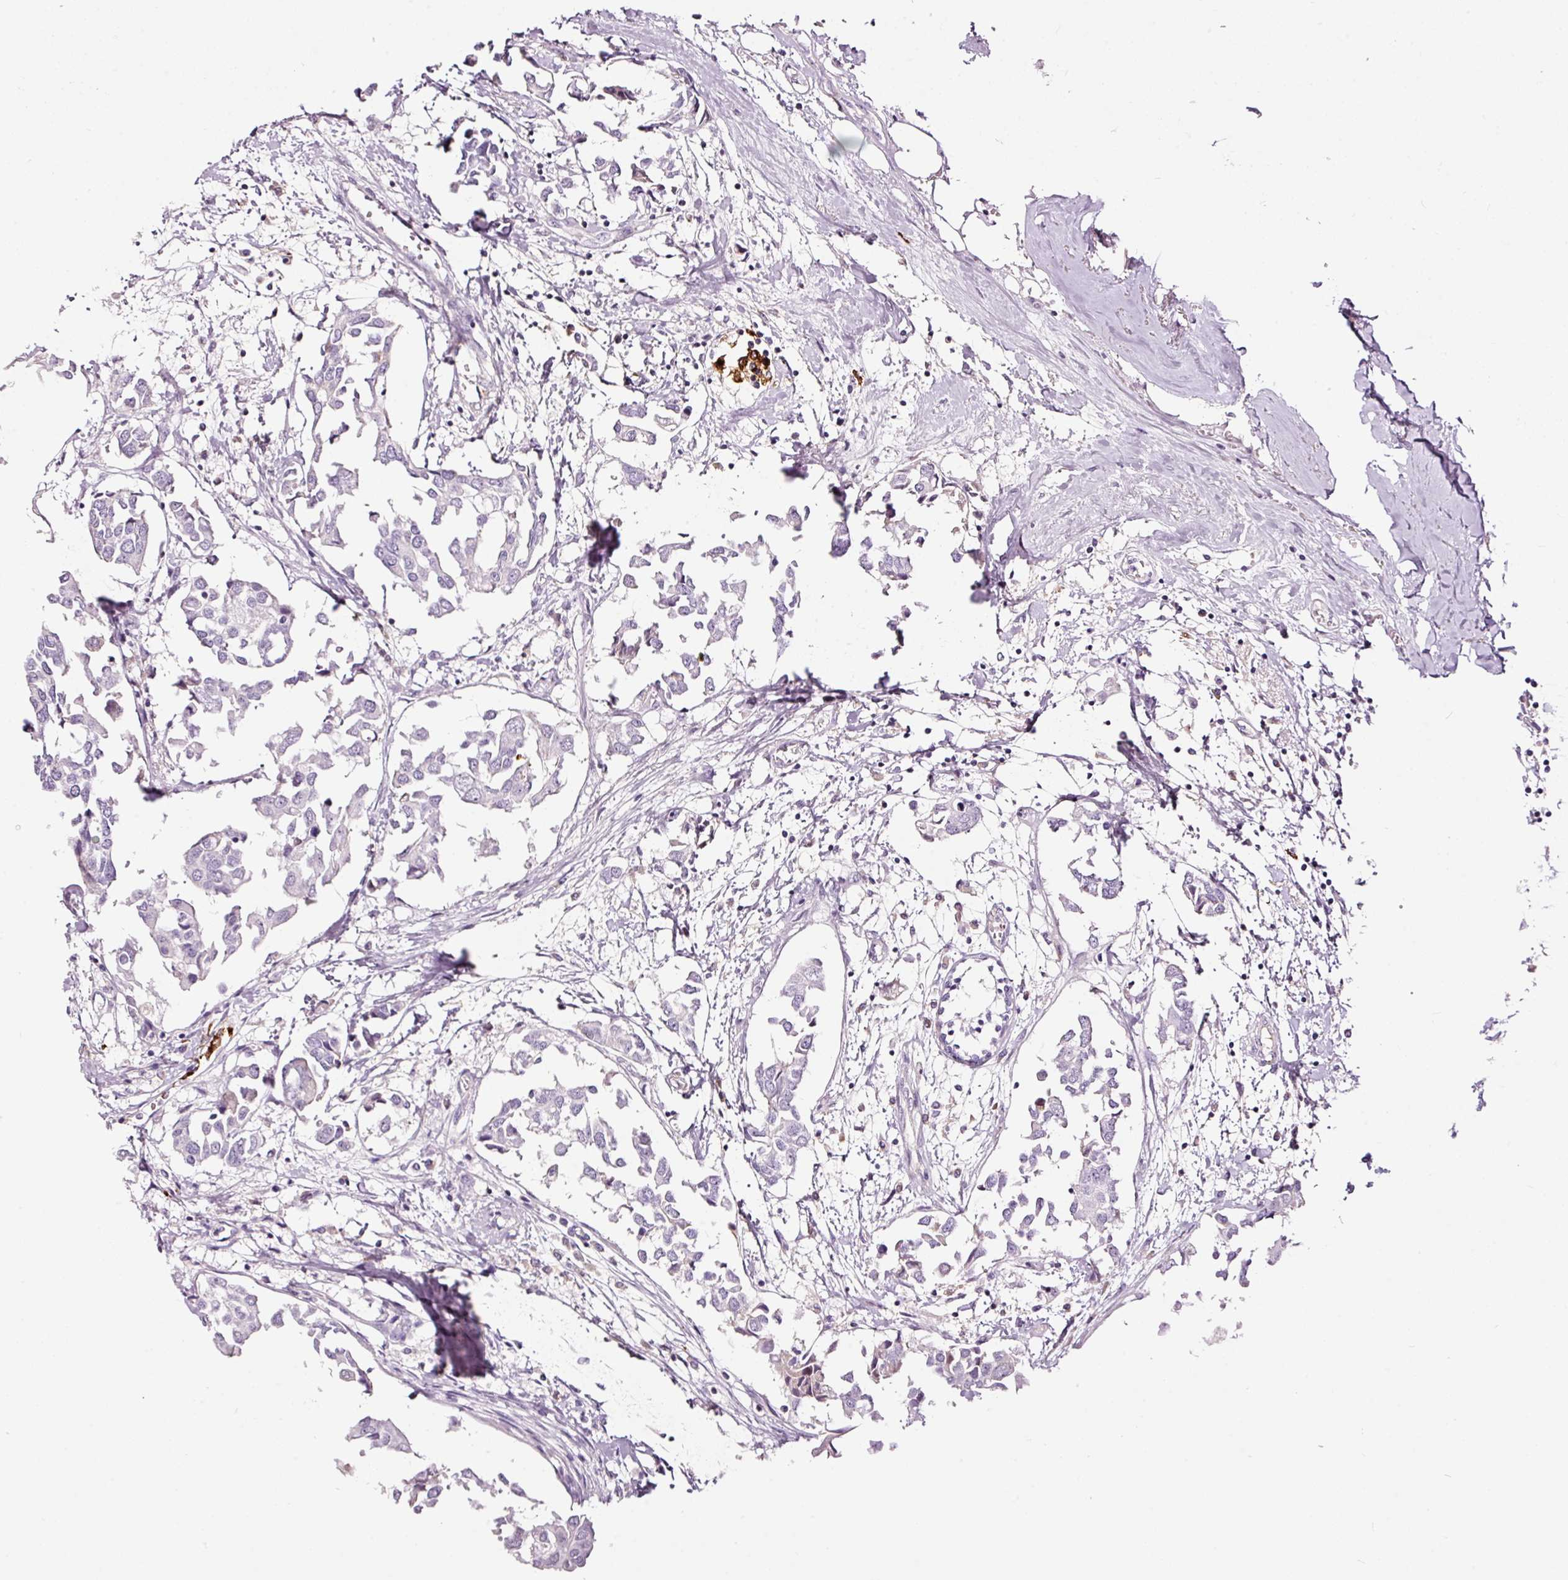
{"staining": {"intensity": "negative", "quantity": "none", "location": "none"}, "tissue": "breast cancer", "cell_type": "Tumor cells", "image_type": "cancer", "snomed": [{"axis": "morphology", "description": "Duct carcinoma"}, {"axis": "topography", "description": "Breast"}], "caption": "Immunohistochemistry (IHC) of breast cancer (intraductal carcinoma) demonstrates no expression in tumor cells.", "gene": "LAMP3", "patient": {"sex": "female", "age": 83}}